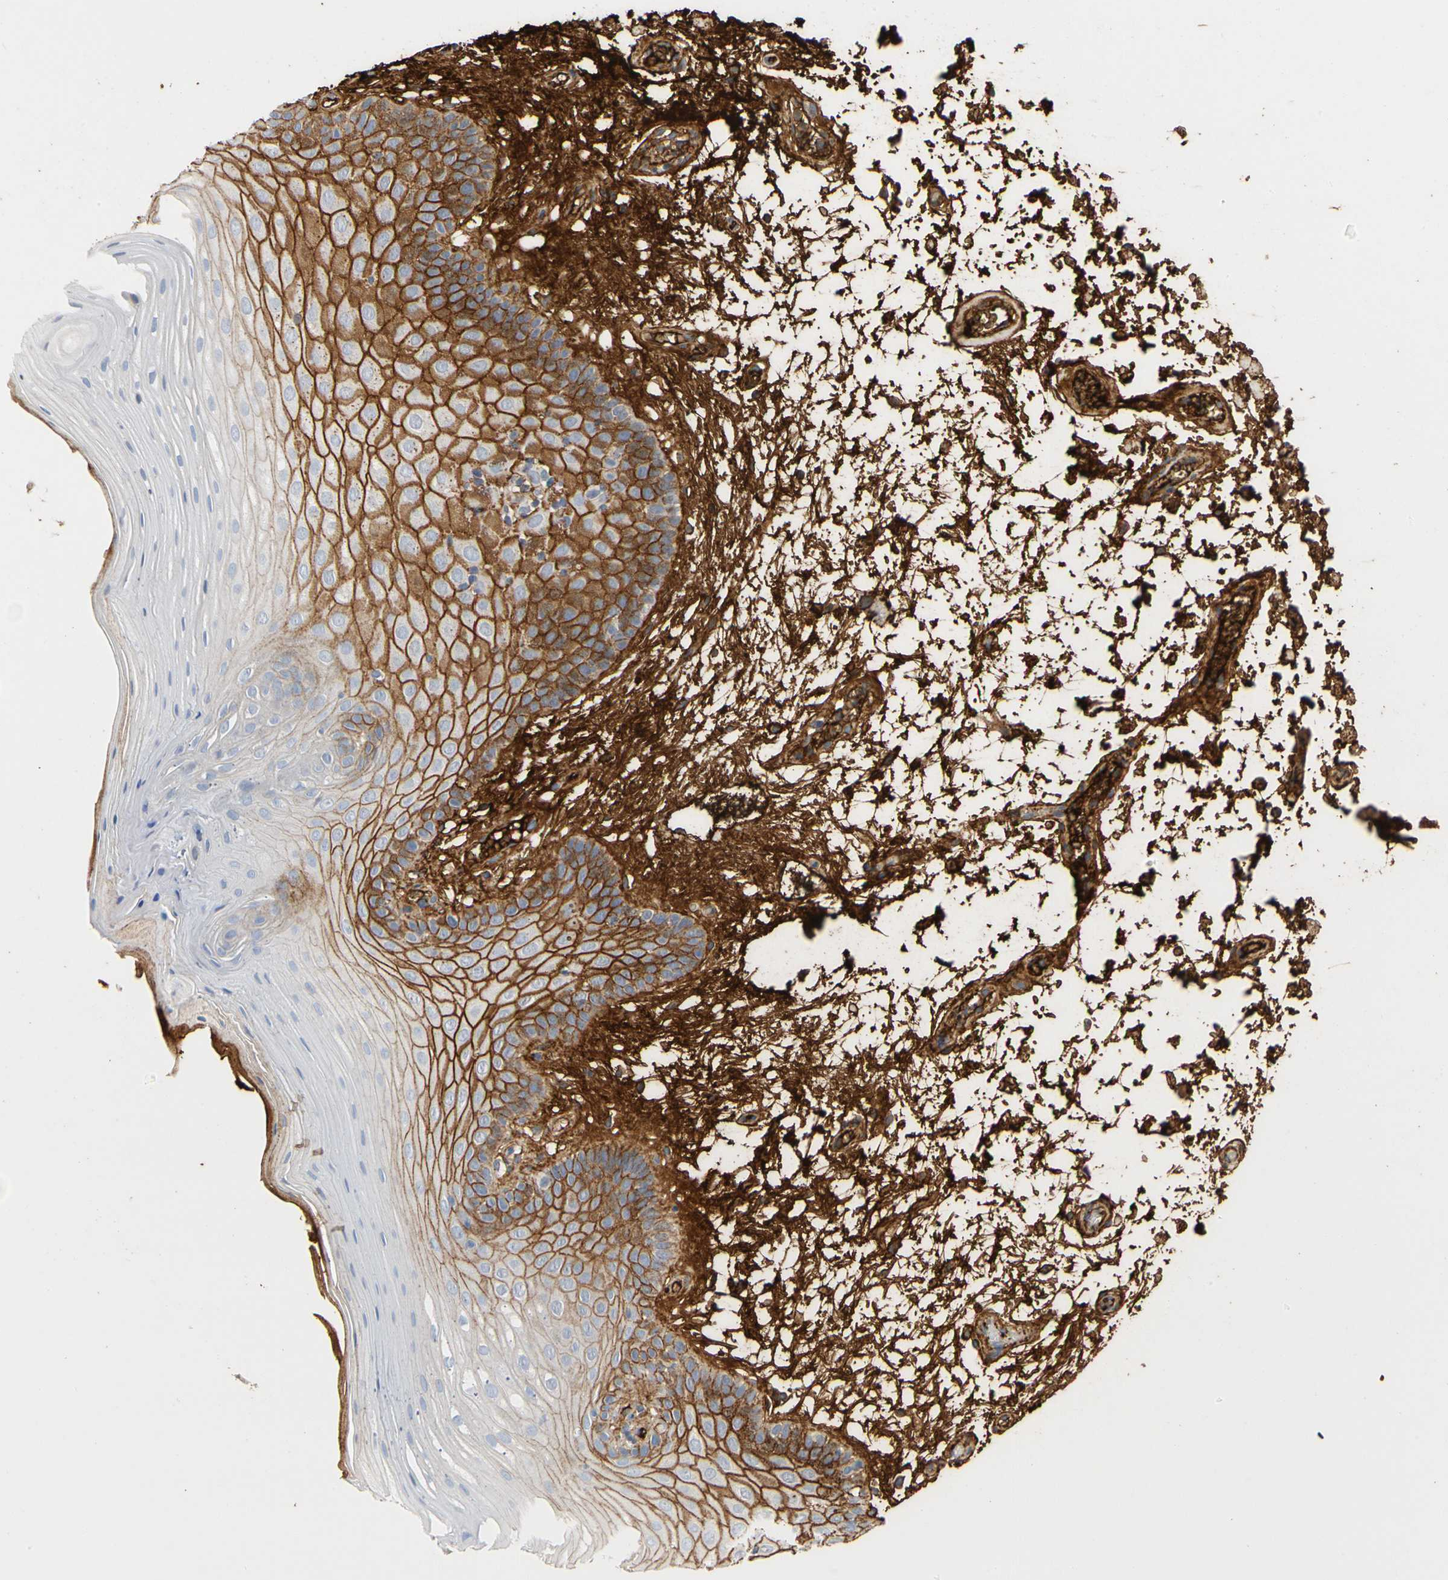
{"staining": {"intensity": "moderate", "quantity": "25%-75%", "location": "cytoplasmic/membranous"}, "tissue": "oral mucosa", "cell_type": "Squamous epithelial cells", "image_type": "normal", "snomed": [{"axis": "morphology", "description": "Normal tissue, NOS"}, {"axis": "morphology", "description": "Squamous cell carcinoma, NOS"}, {"axis": "topography", "description": "Skeletal muscle"}, {"axis": "topography", "description": "Oral tissue"}, {"axis": "topography", "description": "Head-Neck"}], "caption": "High-magnification brightfield microscopy of unremarkable oral mucosa stained with DAB (brown) and counterstained with hematoxylin (blue). squamous epithelial cells exhibit moderate cytoplasmic/membranous staining is identified in approximately25%-75% of cells. (Brightfield microscopy of DAB IHC at high magnification).", "gene": "FGB", "patient": {"sex": "male", "age": 71}}